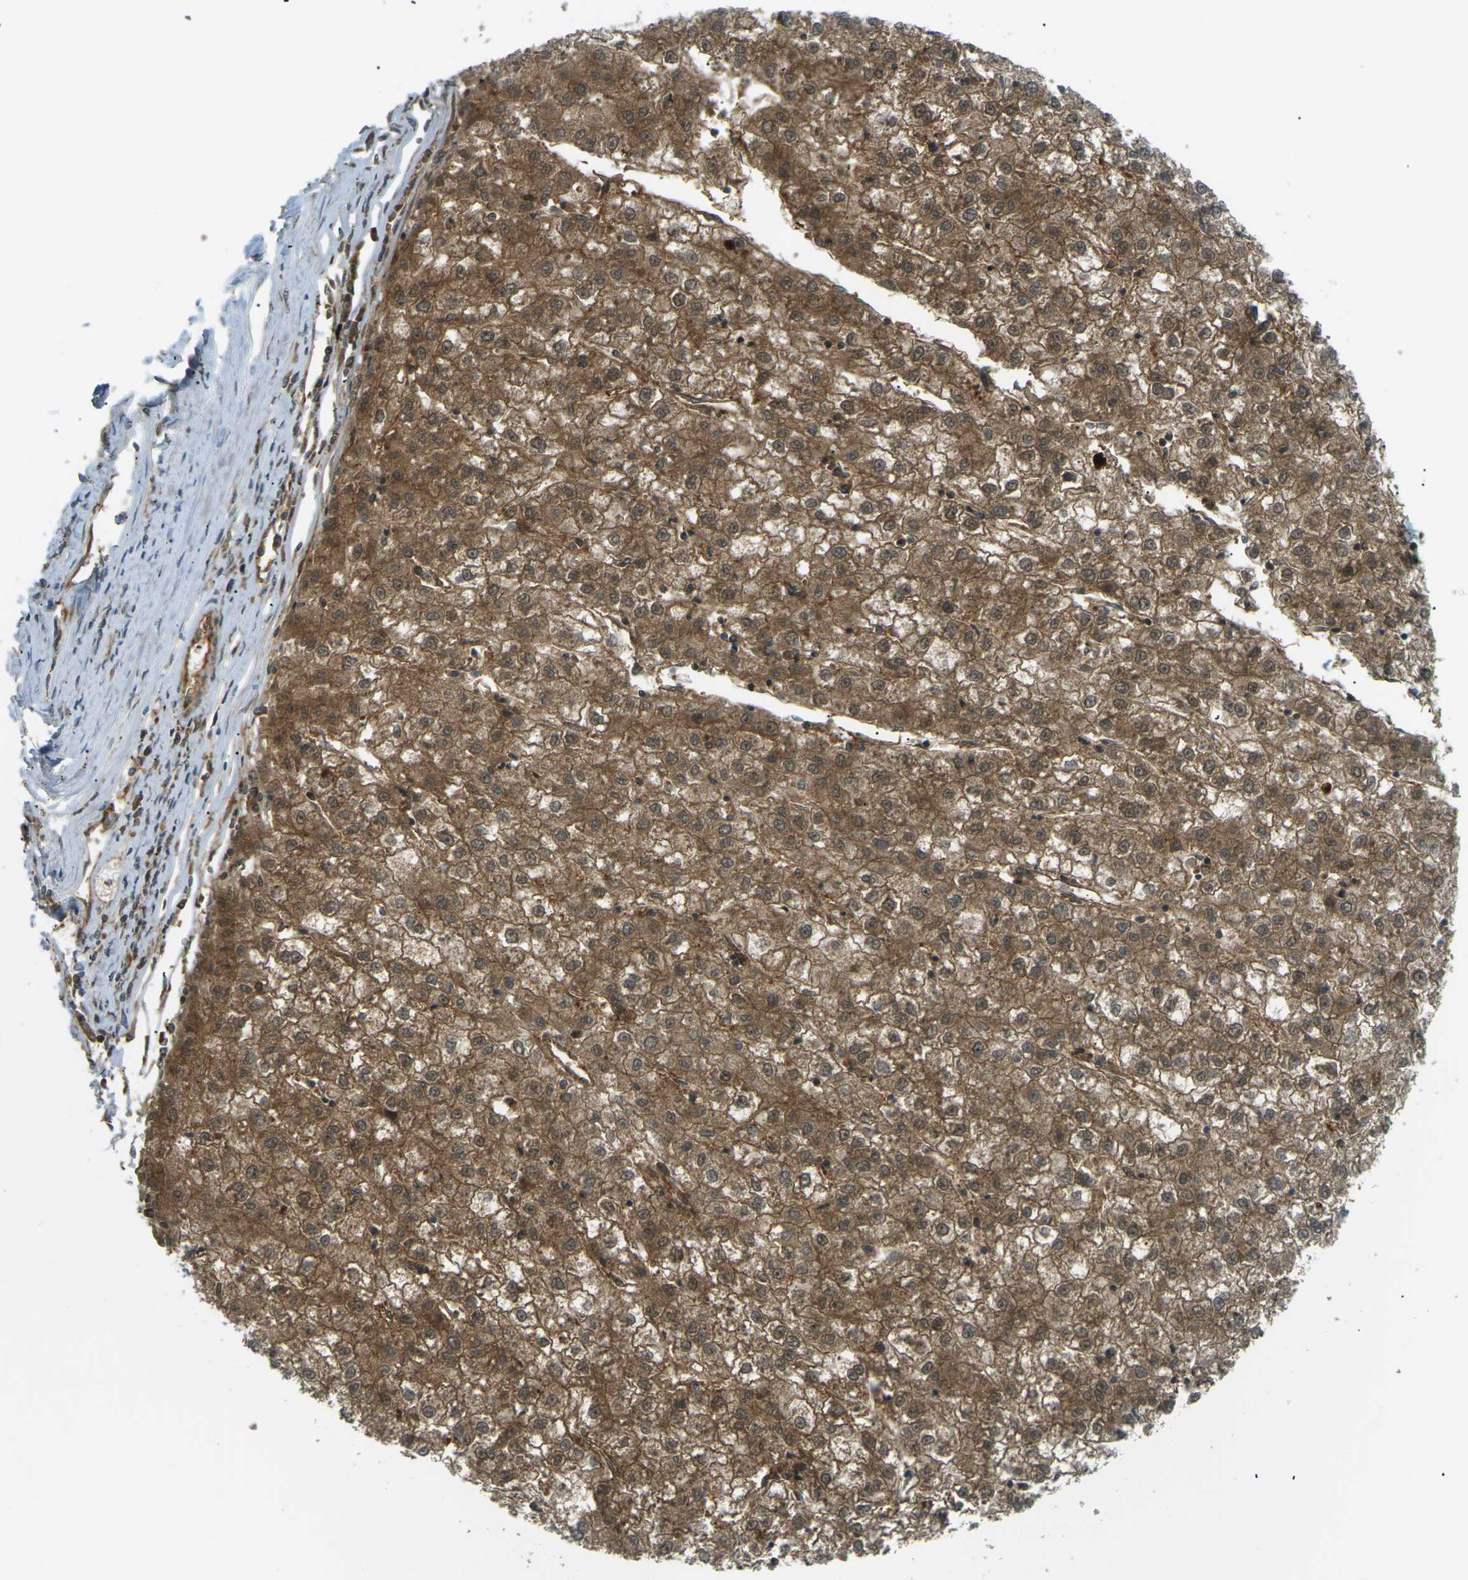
{"staining": {"intensity": "moderate", "quantity": ">75%", "location": "cytoplasmic/membranous"}, "tissue": "liver cancer", "cell_type": "Tumor cells", "image_type": "cancer", "snomed": [{"axis": "morphology", "description": "Carcinoma, Hepatocellular, NOS"}, {"axis": "topography", "description": "Liver"}], "caption": "Protein expression analysis of human liver cancer (hepatocellular carcinoma) reveals moderate cytoplasmic/membranous expression in about >75% of tumor cells.", "gene": "S1PR1", "patient": {"sex": "male", "age": 72}}